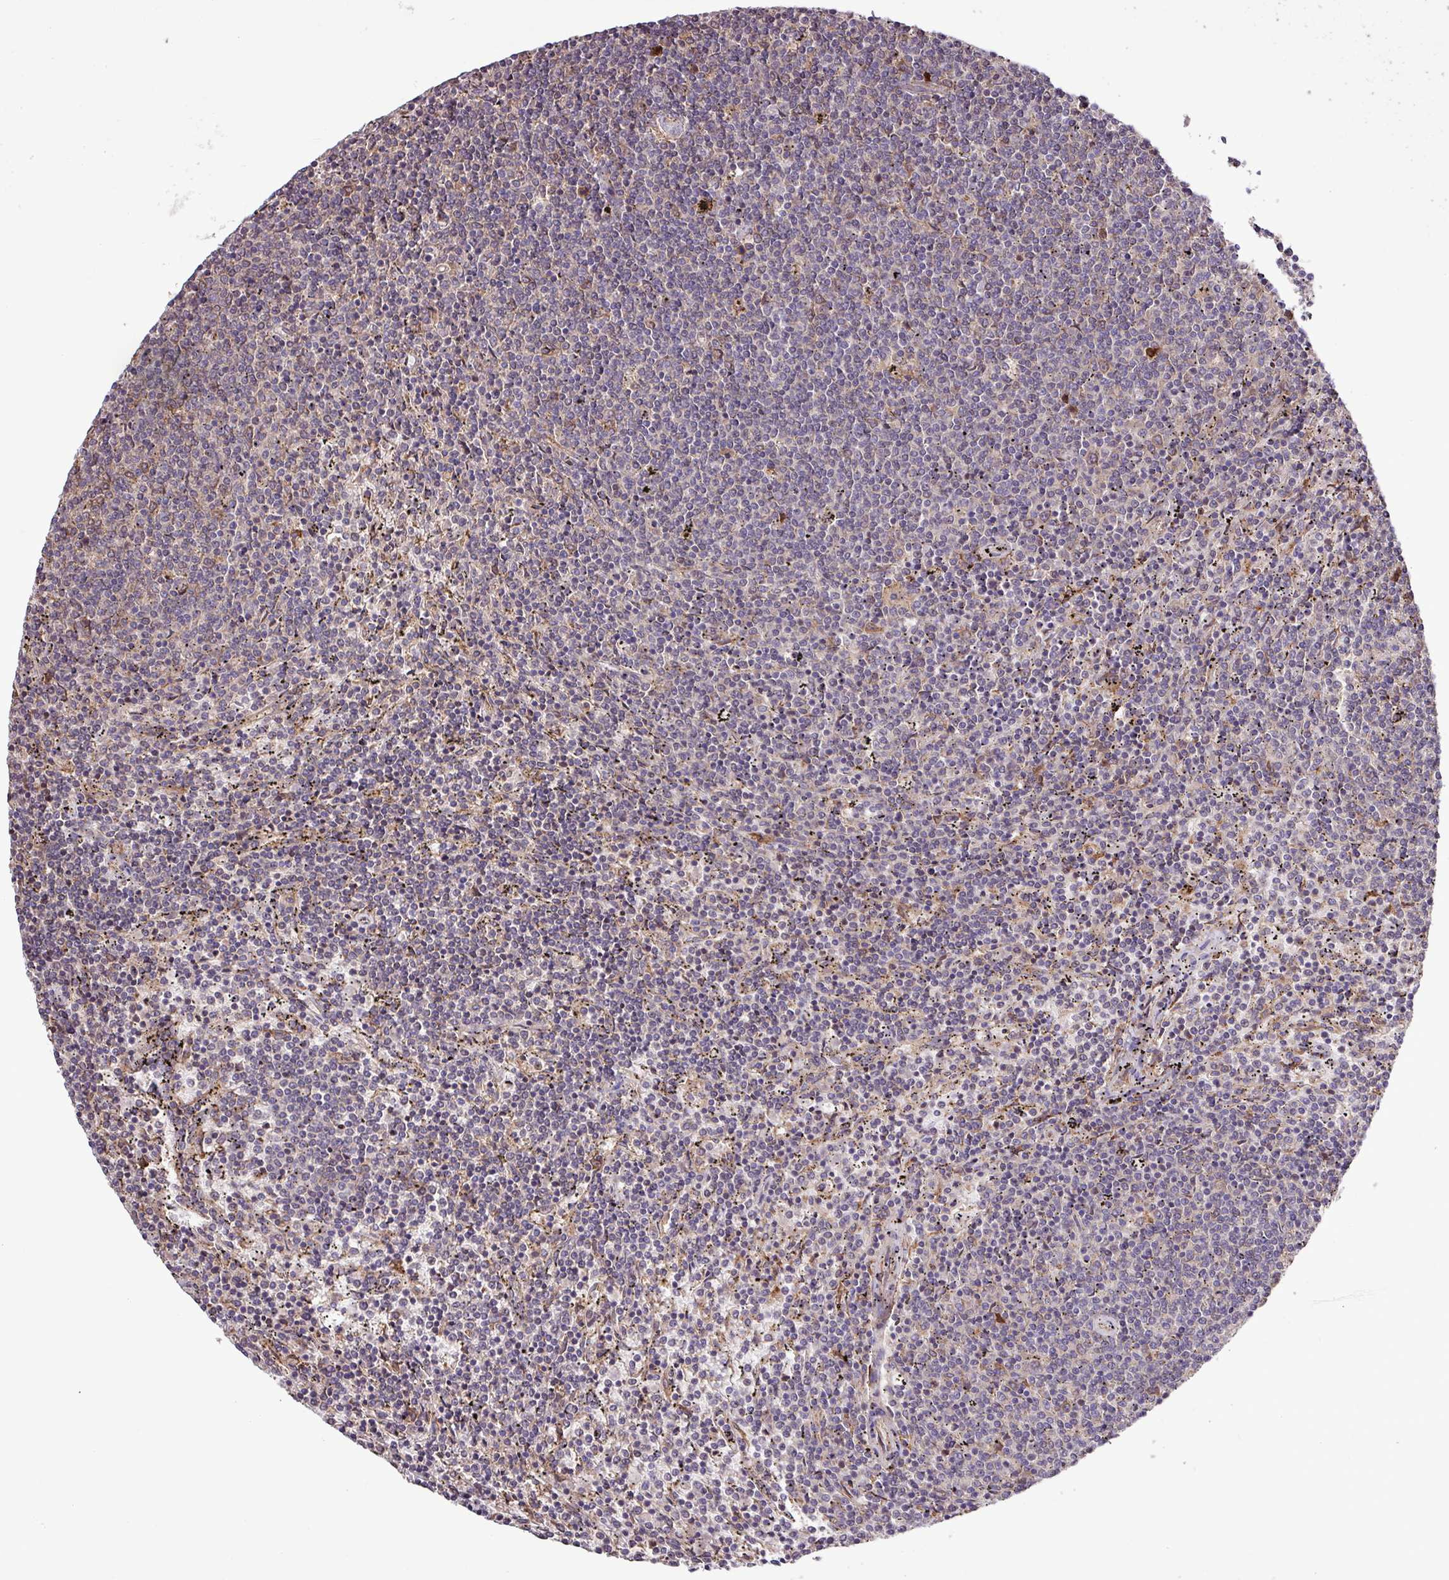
{"staining": {"intensity": "negative", "quantity": "none", "location": "none"}, "tissue": "lymphoma", "cell_type": "Tumor cells", "image_type": "cancer", "snomed": [{"axis": "morphology", "description": "Malignant lymphoma, non-Hodgkin's type, Low grade"}, {"axis": "topography", "description": "Spleen"}], "caption": "The image shows no significant staining in tumor cells of low-grade malignant lymphoma, non-Hodgkin's type.", "gene": "MEGF6", "patient": {"sex": "female", "age": 50}}